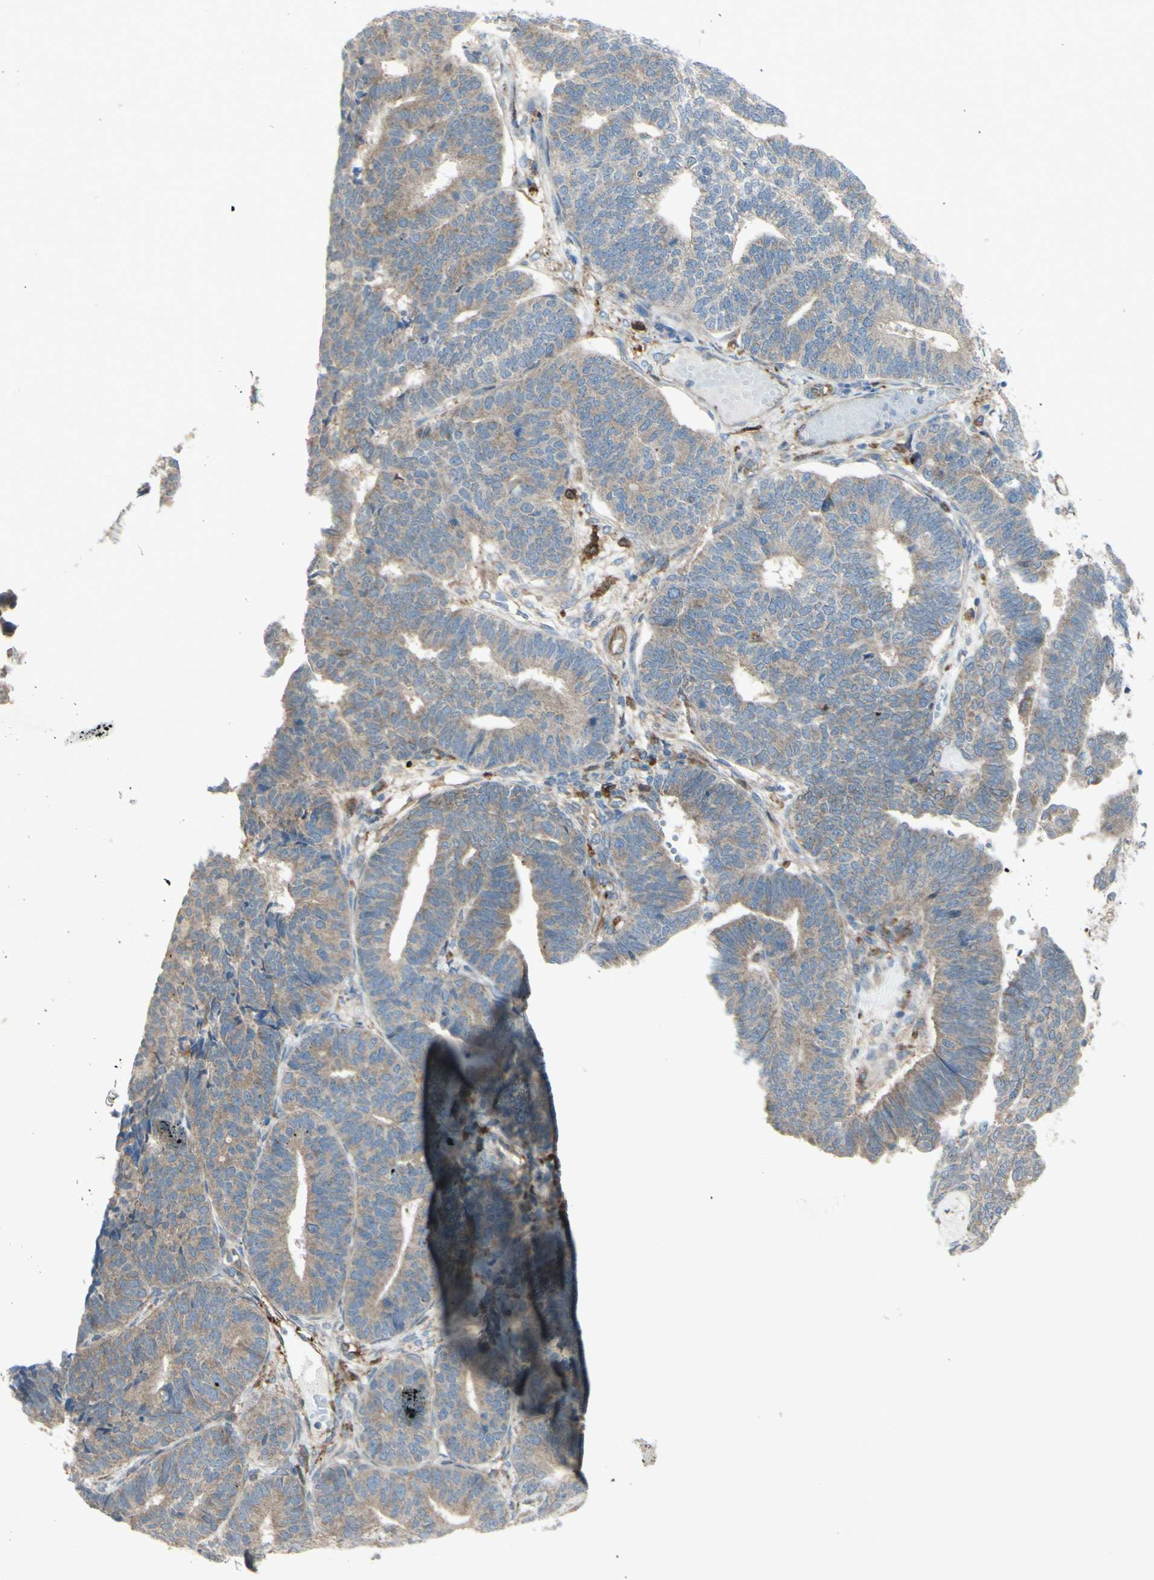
{"staining": {"intensity": "weak", "quantity": "25%-75%", "location": "cytoplasmic/membranous"}, "tissue": "endometrial cancer", "cell_type": "Tumor cells", "image_type": "cancer", "snomed": [{"axis": "morphology", "description": "Adenocarcinoma, NOS"}, {"axis": "topography", "description": "Endometrium"}], "caption": "Protein analysis of endometrial adenocarcinoma tissue demonstrates weak cytoplasmic/membranous staining in approximately 25%-75% of tumor cells.", "gene": "IGSF9B", "patient": {"sex": "female", "age": 70}}